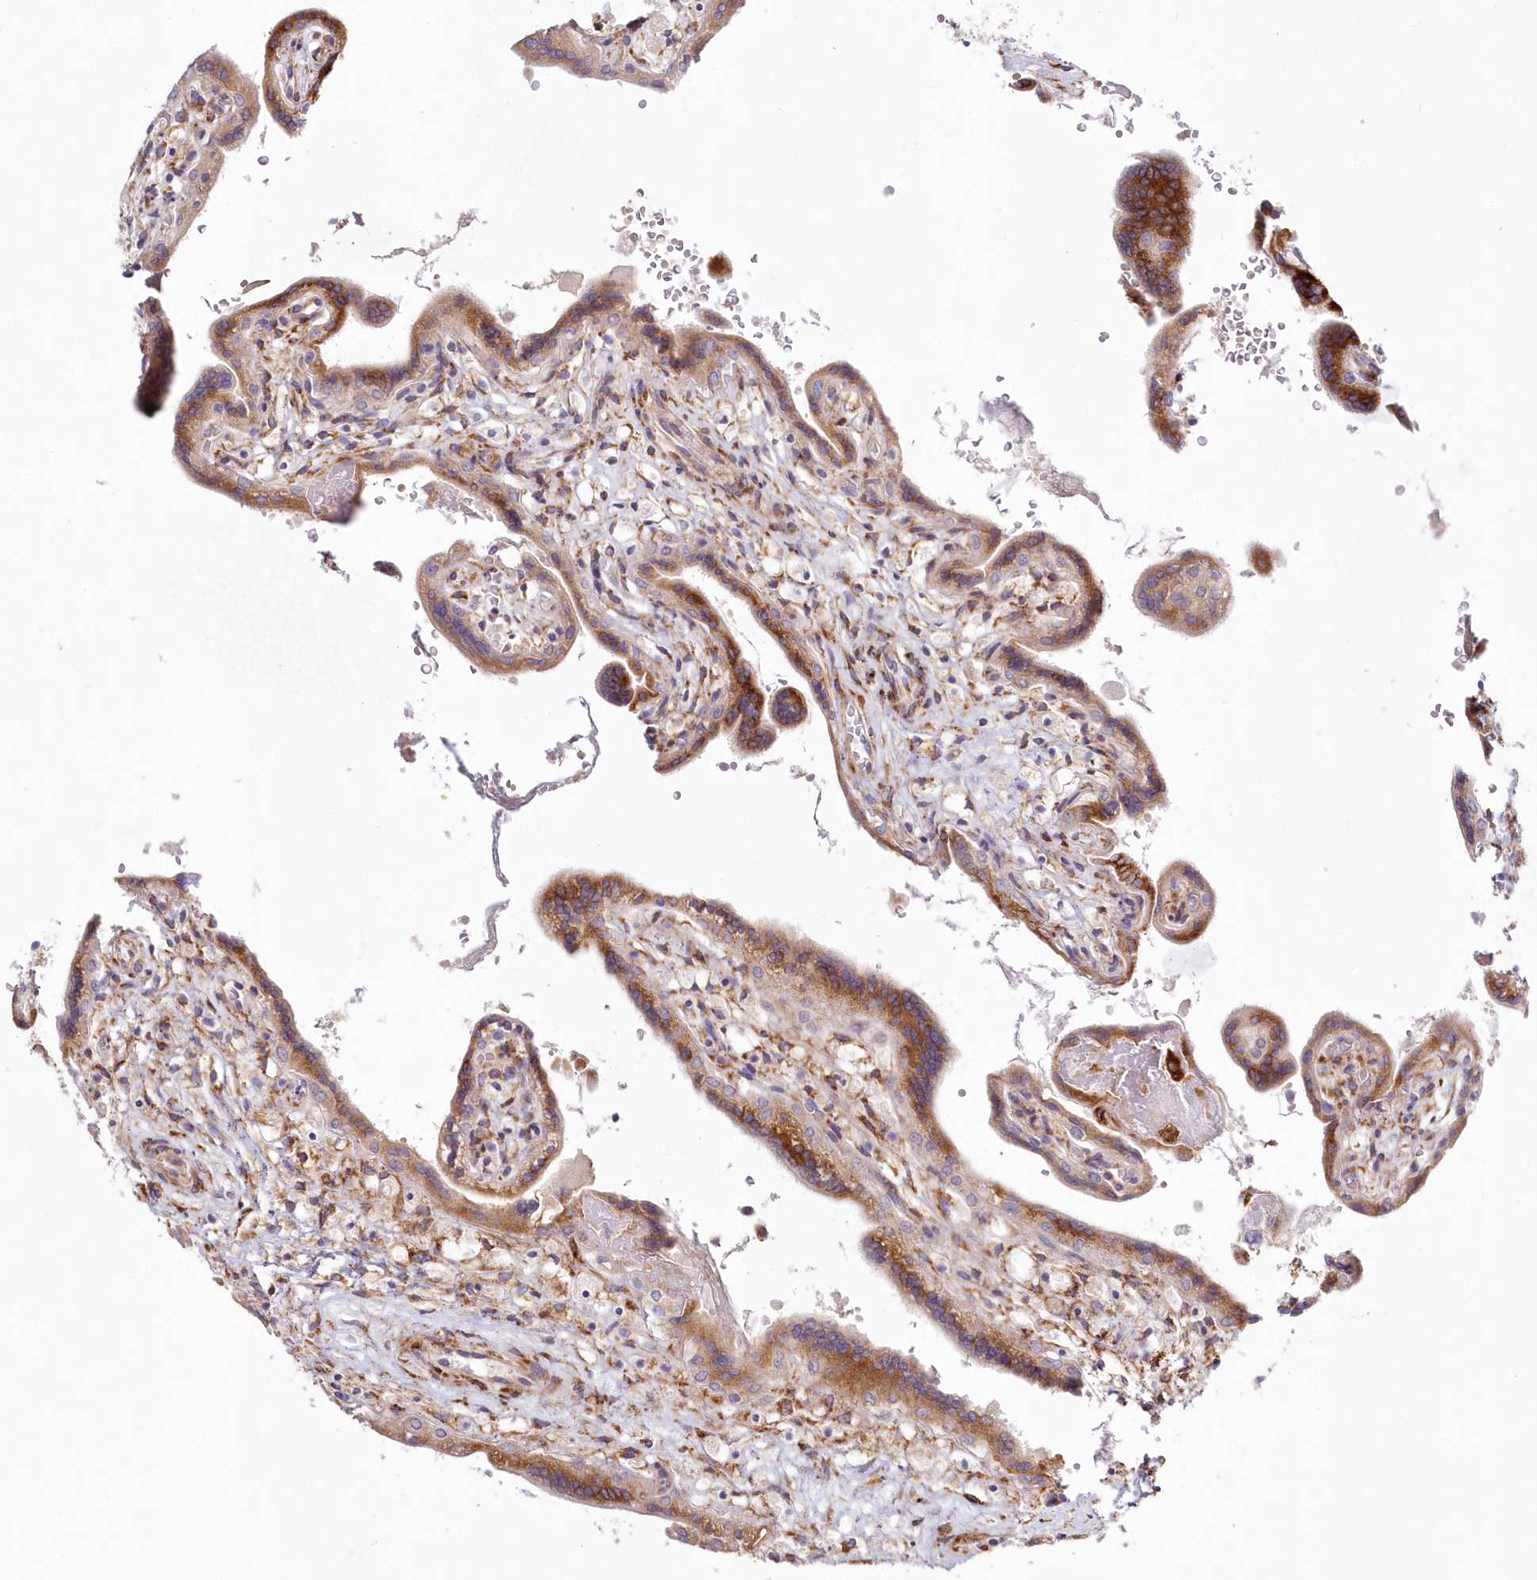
{"staining": {"intensity": "moderate", "quantity": ">75%", "location": "cytoplasmic/membranous"}, "tissue": "placenta", "cell_type": "Trophoblastic cells", "image_type": "normal", "snomed": [{"axis": "morphology", "description": "Normal tissue, NOS"}, {"axis": "topography", "description": "Placenta"}], "caption": "IHC staining of unremarkable placenta, which shows medium levels of moderate cytoplasmic/membranous positivity in approximately >75% of trophoblastic cells indicating moderate cytoplasmic/membranous protein staining. The staining was performed using DAB (brown) for protein detection and nuclei were counterstained in hematoxylin (blue).", "gene": "ARFGEF3", "patient": {"sex": "female", "age": 37}}